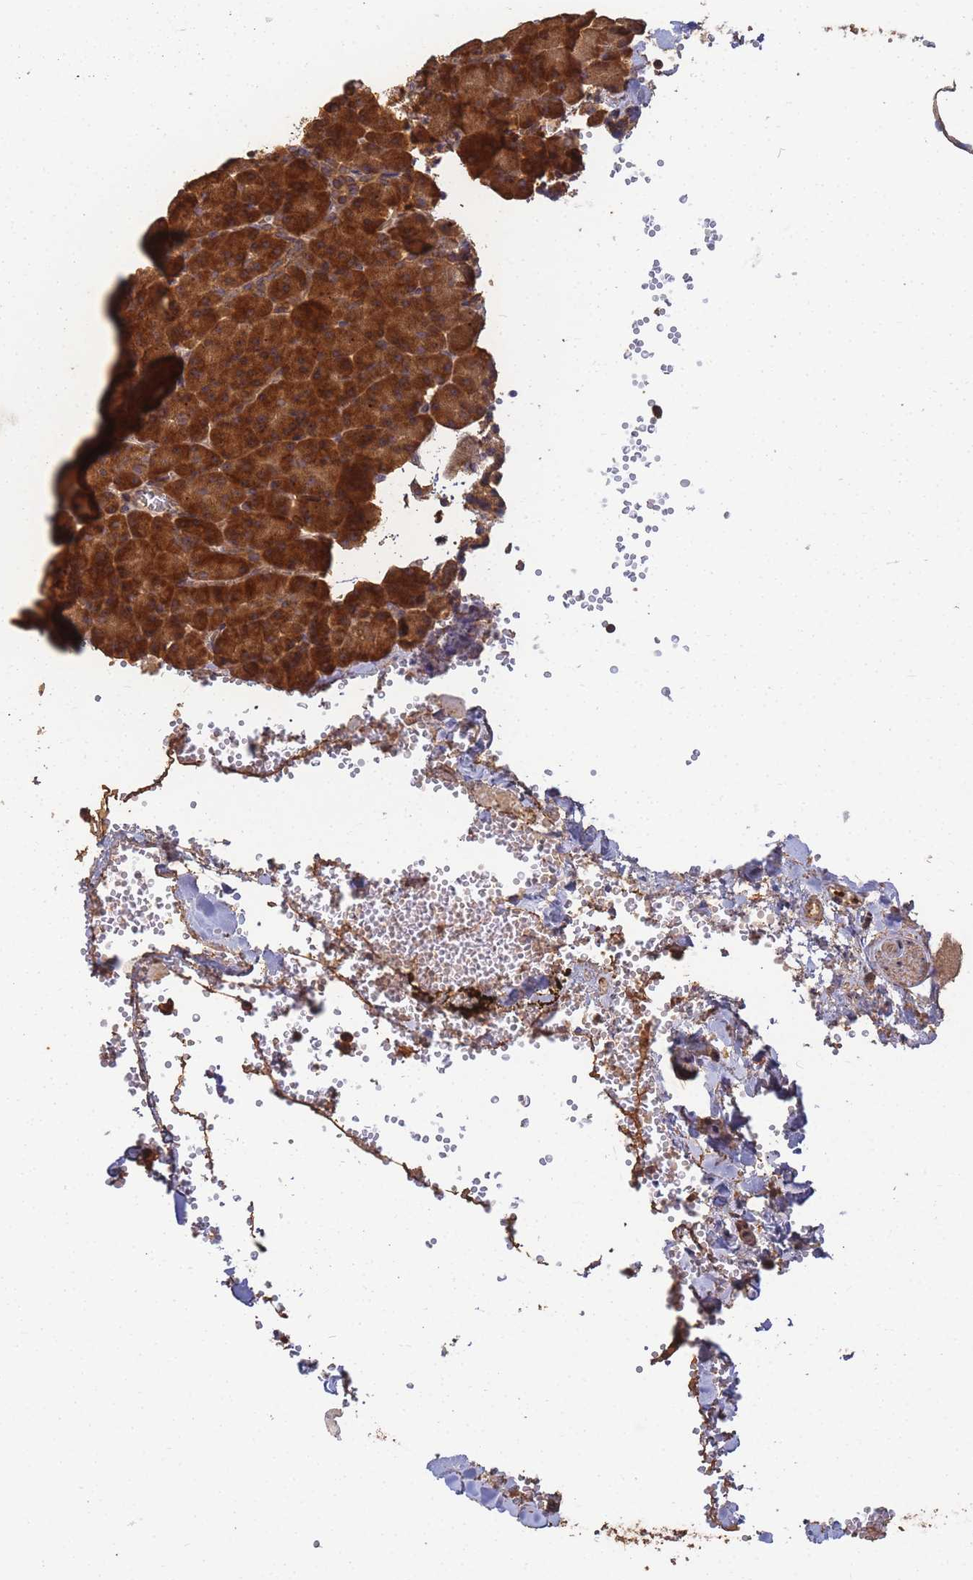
{"staining": {"intensity": "strong", "quantity": ">75%", "location": "cytoplasmic/membranous"}, "tissue": "pancreas", "cell_type": "Exocrine glandular cells", "image_type": "normal", "snomed": [{"axis": "morphology", "description": "Normal tissue, NOS"}, {"axis": "topography", "description": "Pancreas"}], "caption": "Brown immunohistochemical staining in unremarkable human pancreas reveals strong cytoplasmic/membranous staining in about >75% of exocrine glandular cells. (DAB (3,3'-diaminobenzidine) IHC with brightfield microscopy, high magnification).", "gene": "ALKBH1", "patient": {"sex": "female", "age": 35}}